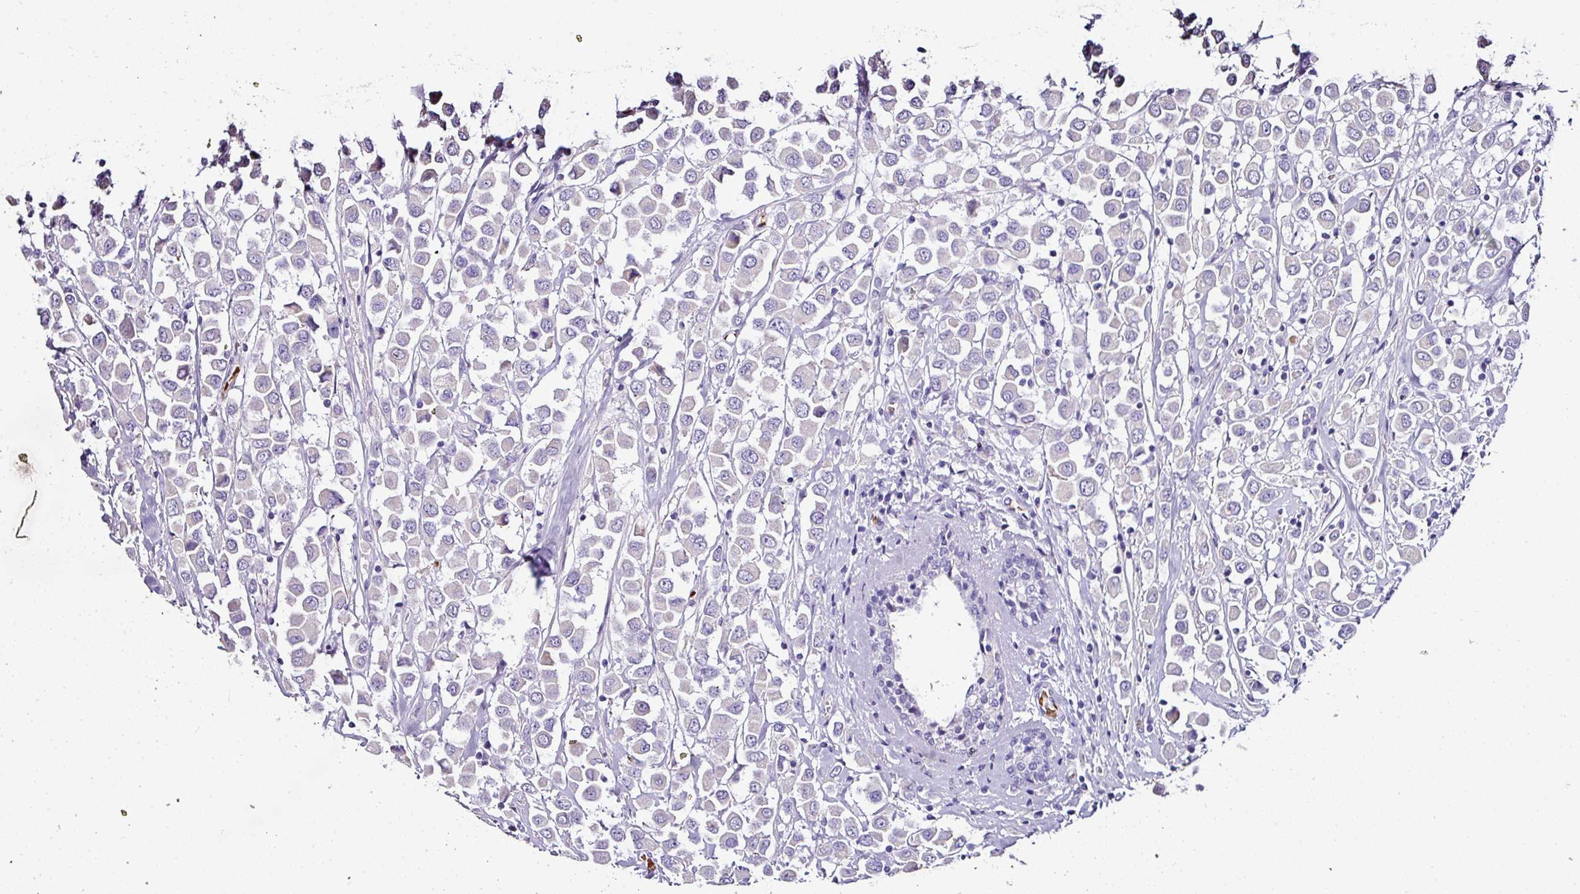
{"staining": {"intensity": "negative", "quantity": "none", "location": "none"}, "tissue": "breast cancer", "cell_type": "Tumor cells", "image_type": "cancer", "snomed": [{"axis": "morphology", "description": "Duct carcinoma"}, {"axis": "topography", "description": "Breast"}], "caption": "Breast cancer was stained to show a protein in brown. There is no significant staining in tumor cells.", "gene": "NAPSA", "patient": {"sex": "female", "age": 61}}